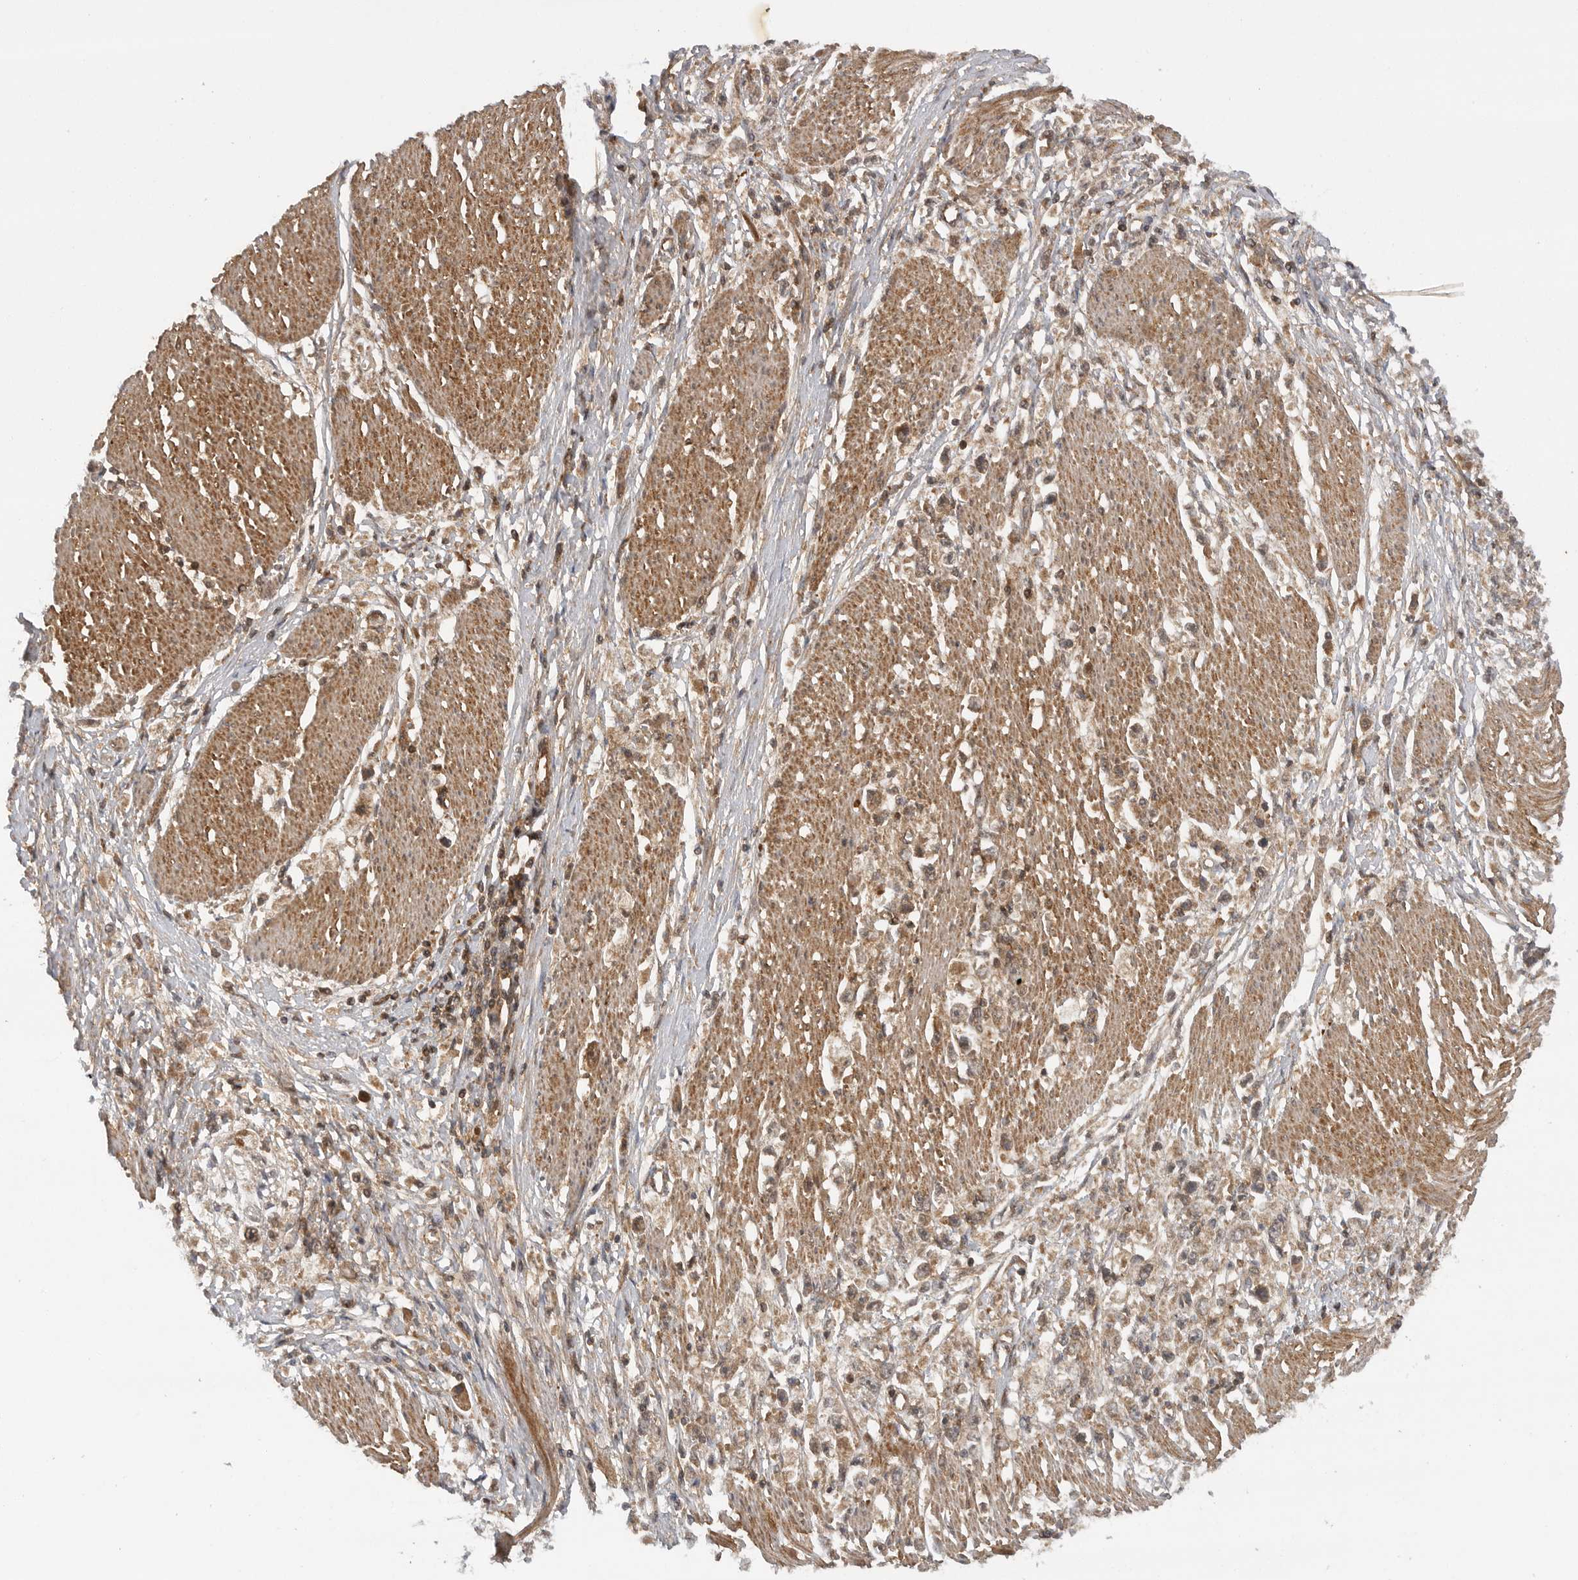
{"staining": {"intensity": "moderate", "quantity": ">75%", "location": "cytoplasmic/membranous"}, "tissue": "stomach cancer", "cell_type": "Tumor cells", "image_type": "cancer", "snomed": [{"axis": "morphology", "description": "Adenocarcinoma, NOS"}, {"axis": "topography", "description": "Stomach"}], "caption": "This is a photomicrograph of IHC staining of stomach adenocarcinoma, which shows moderate staining in the cytoplasmic/membranous of tumor cells.", "gene": "PRDX4", "patient": {"sex": "female", "age": 59}}